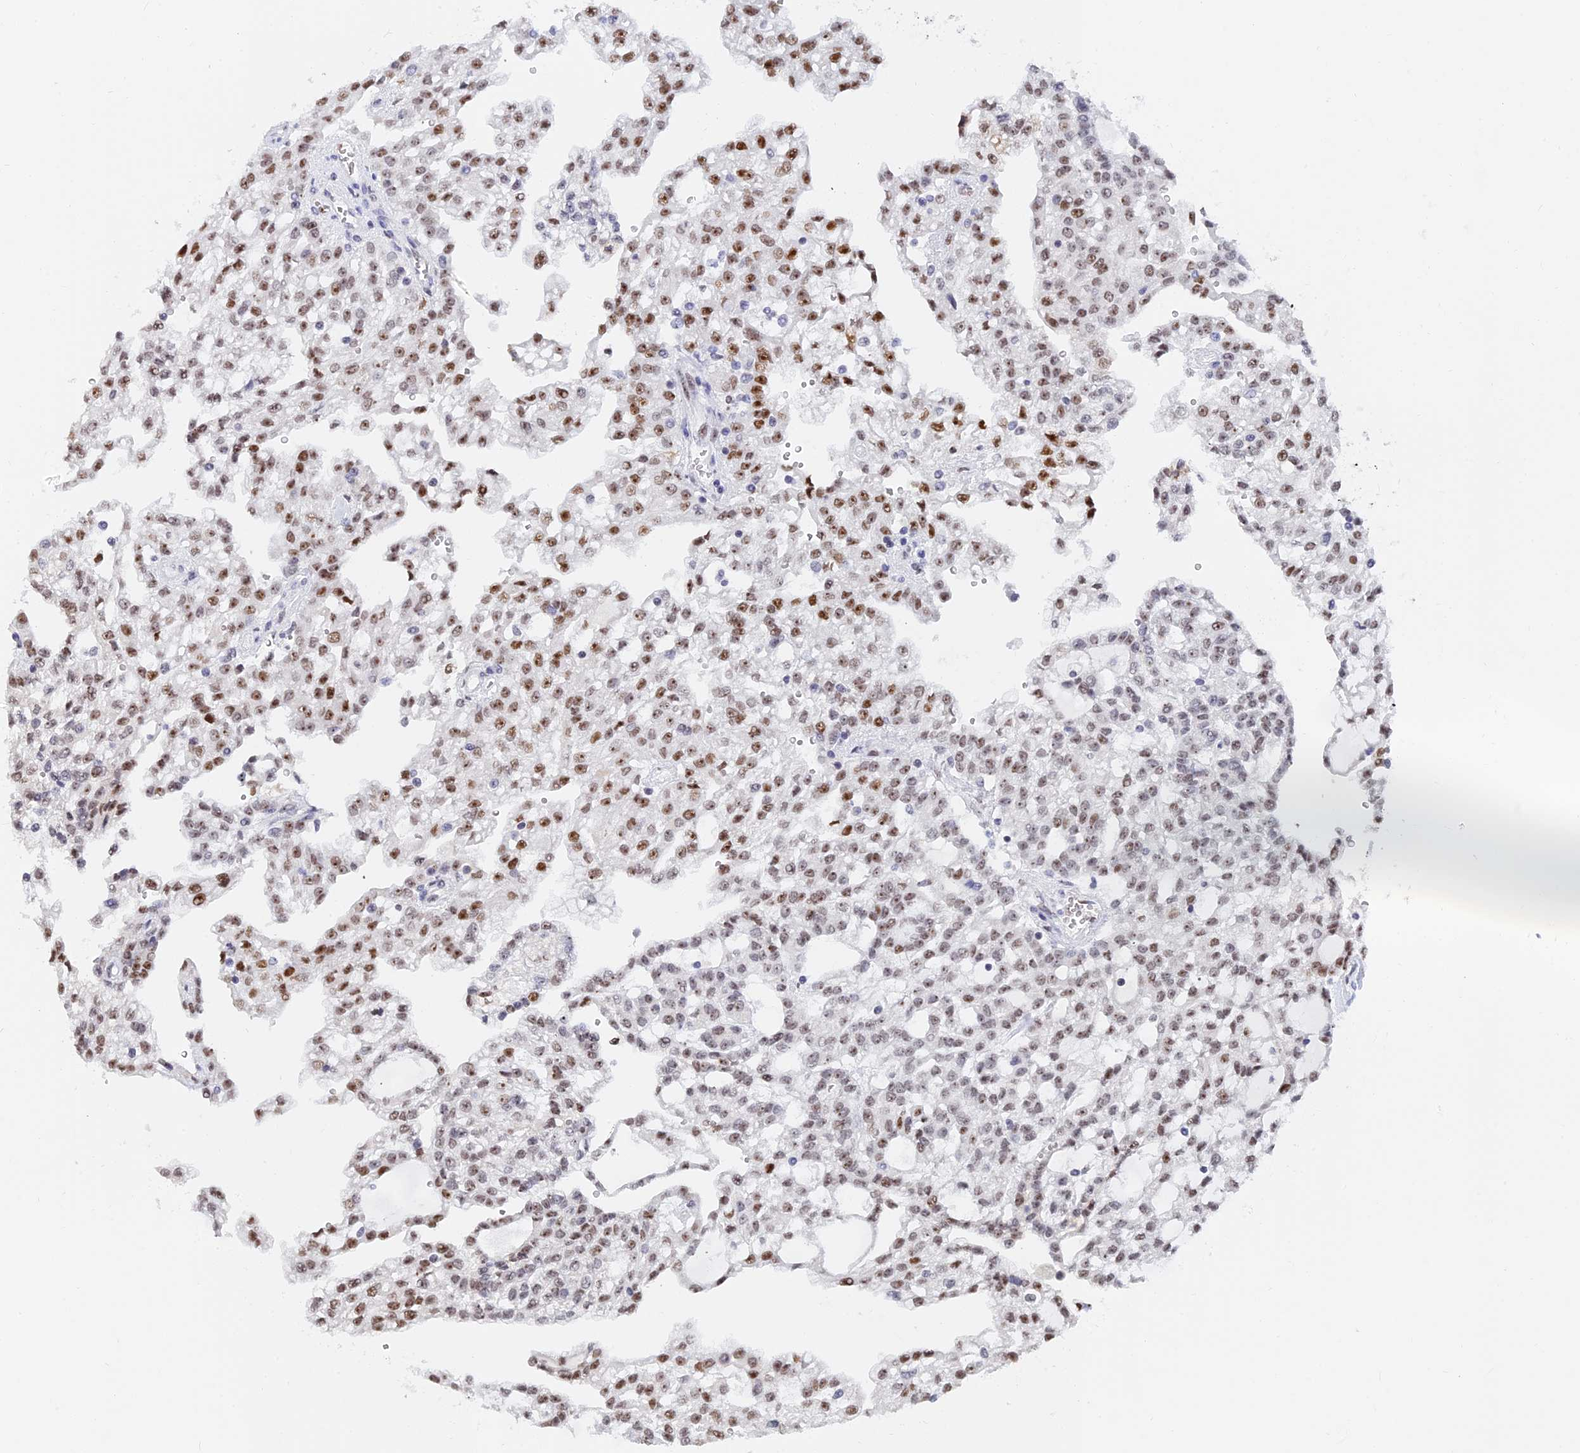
{"staining": {"intensity": "moderate", "quantity": ">75%", "location": "nuclear"}, "tissue": "renal cancer", "cell_type": "Tumor cells", "image_type": "cancer", "snomed": [{"axis": "morphology", "description": "Adenocarcinoma, NOS"}, {"axis": "topography", "description": "Kidney"}], "caption": "An immunohistochemistry micrograph of neoplastic tissue is shown. Protein staining in brown labels moderate nuclear positivity in renal adenocarcinoma within tumor cells.", "gene": "RSL1D1", "patient": {"sex": "male", "age": 63}}